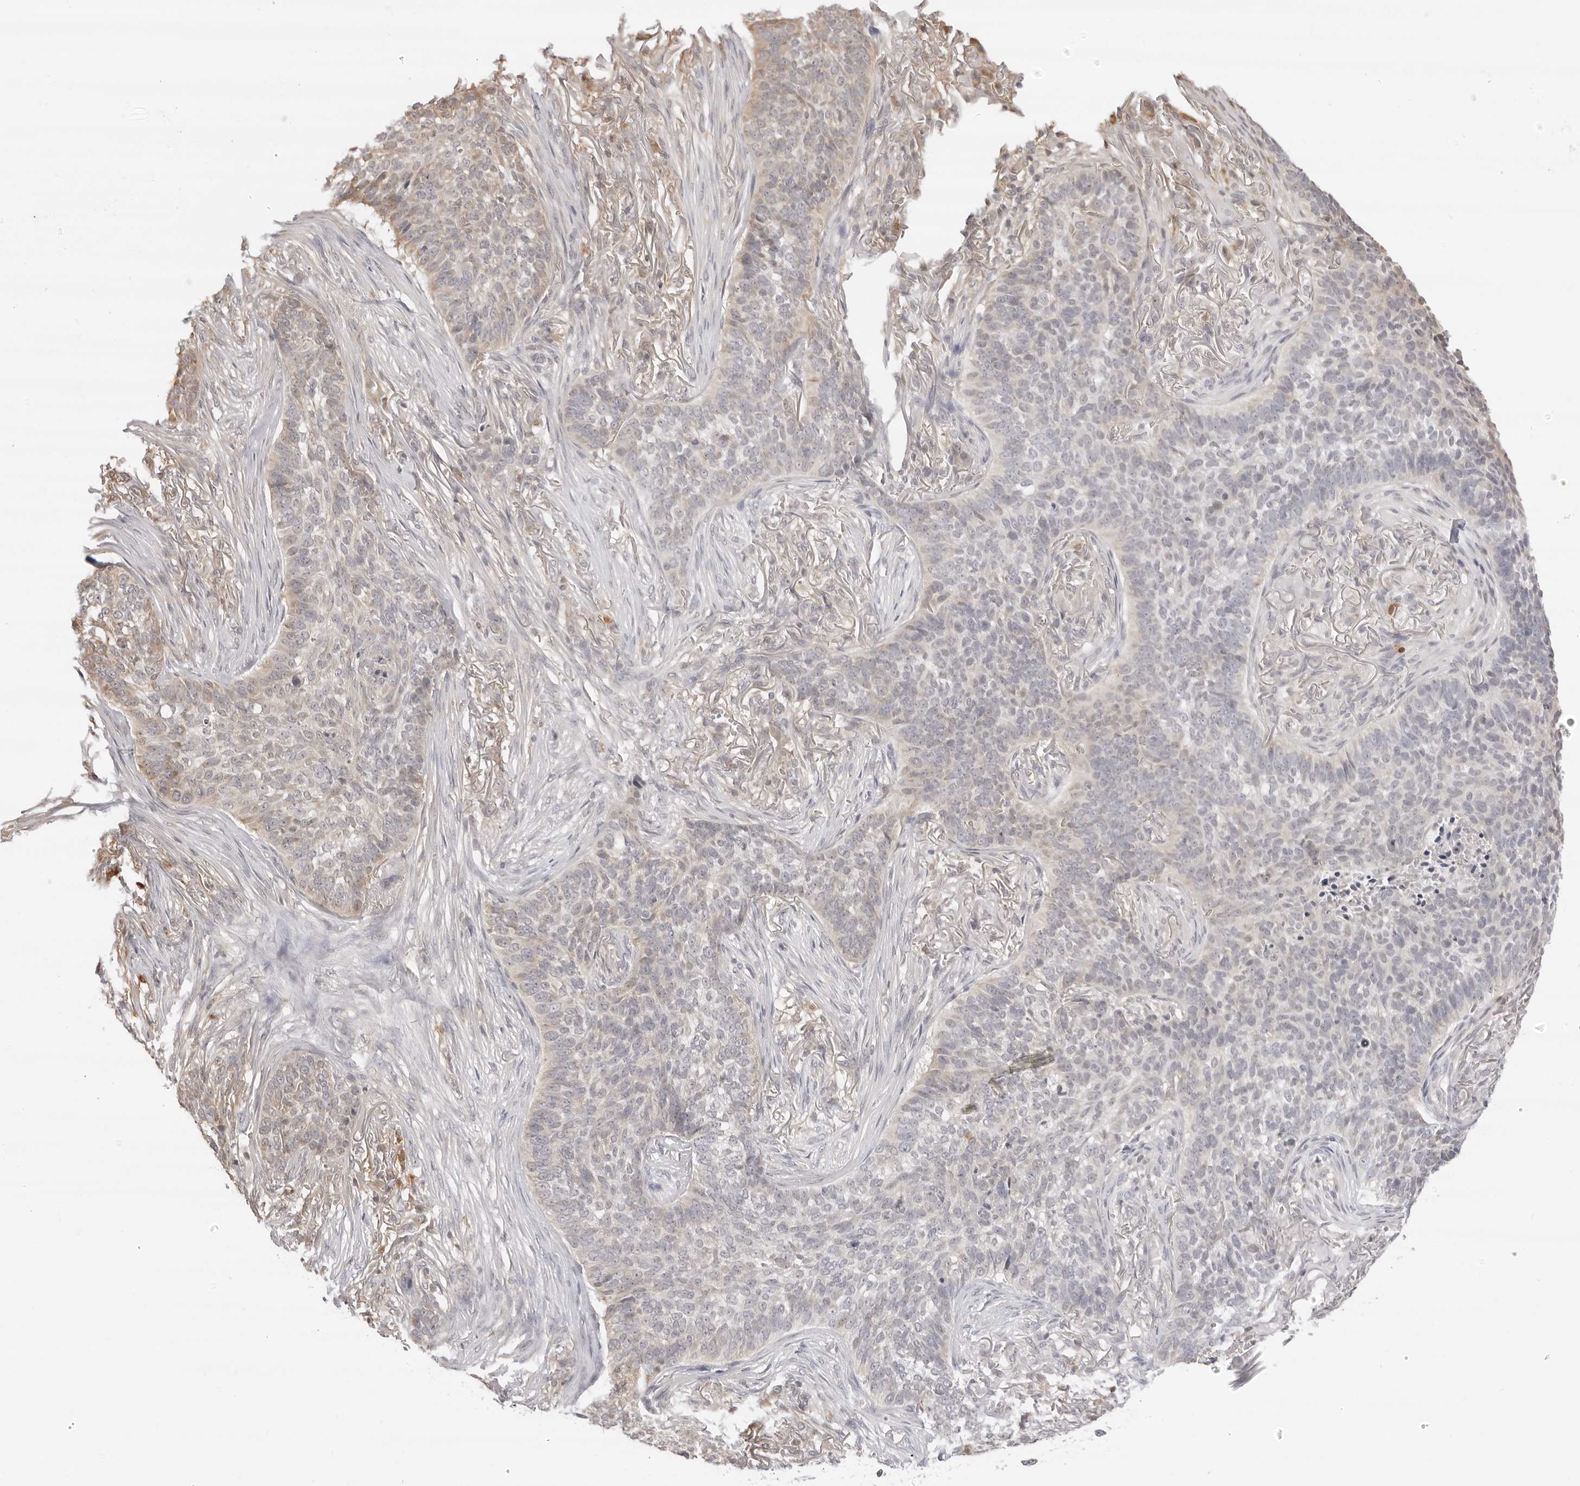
{"staining": {"intensity": "weak", "quantity": "<25%", "location": "cytoplasmic/membranous"}, "tissue": "skin cancer", "cell_type": "Tumor cells", "image_type": "cancer", "snomed": [{"axis": "morphology", "description": "Basal cell carcinoma"}, {"axis": "topography", "description": "Skin"}], "caption": "A micrograph of human basal cell carcinoma (skin) is negative for staining in tumor cells. (Stains: DAB (3,3'-diaminobenzidine) immunohistochemistry with hematoxylin counter stain, Microscopy: brightfield microscopy at high magnification).", "gene": "FDPS", "patient": {"sex": "male", "age": 85}}